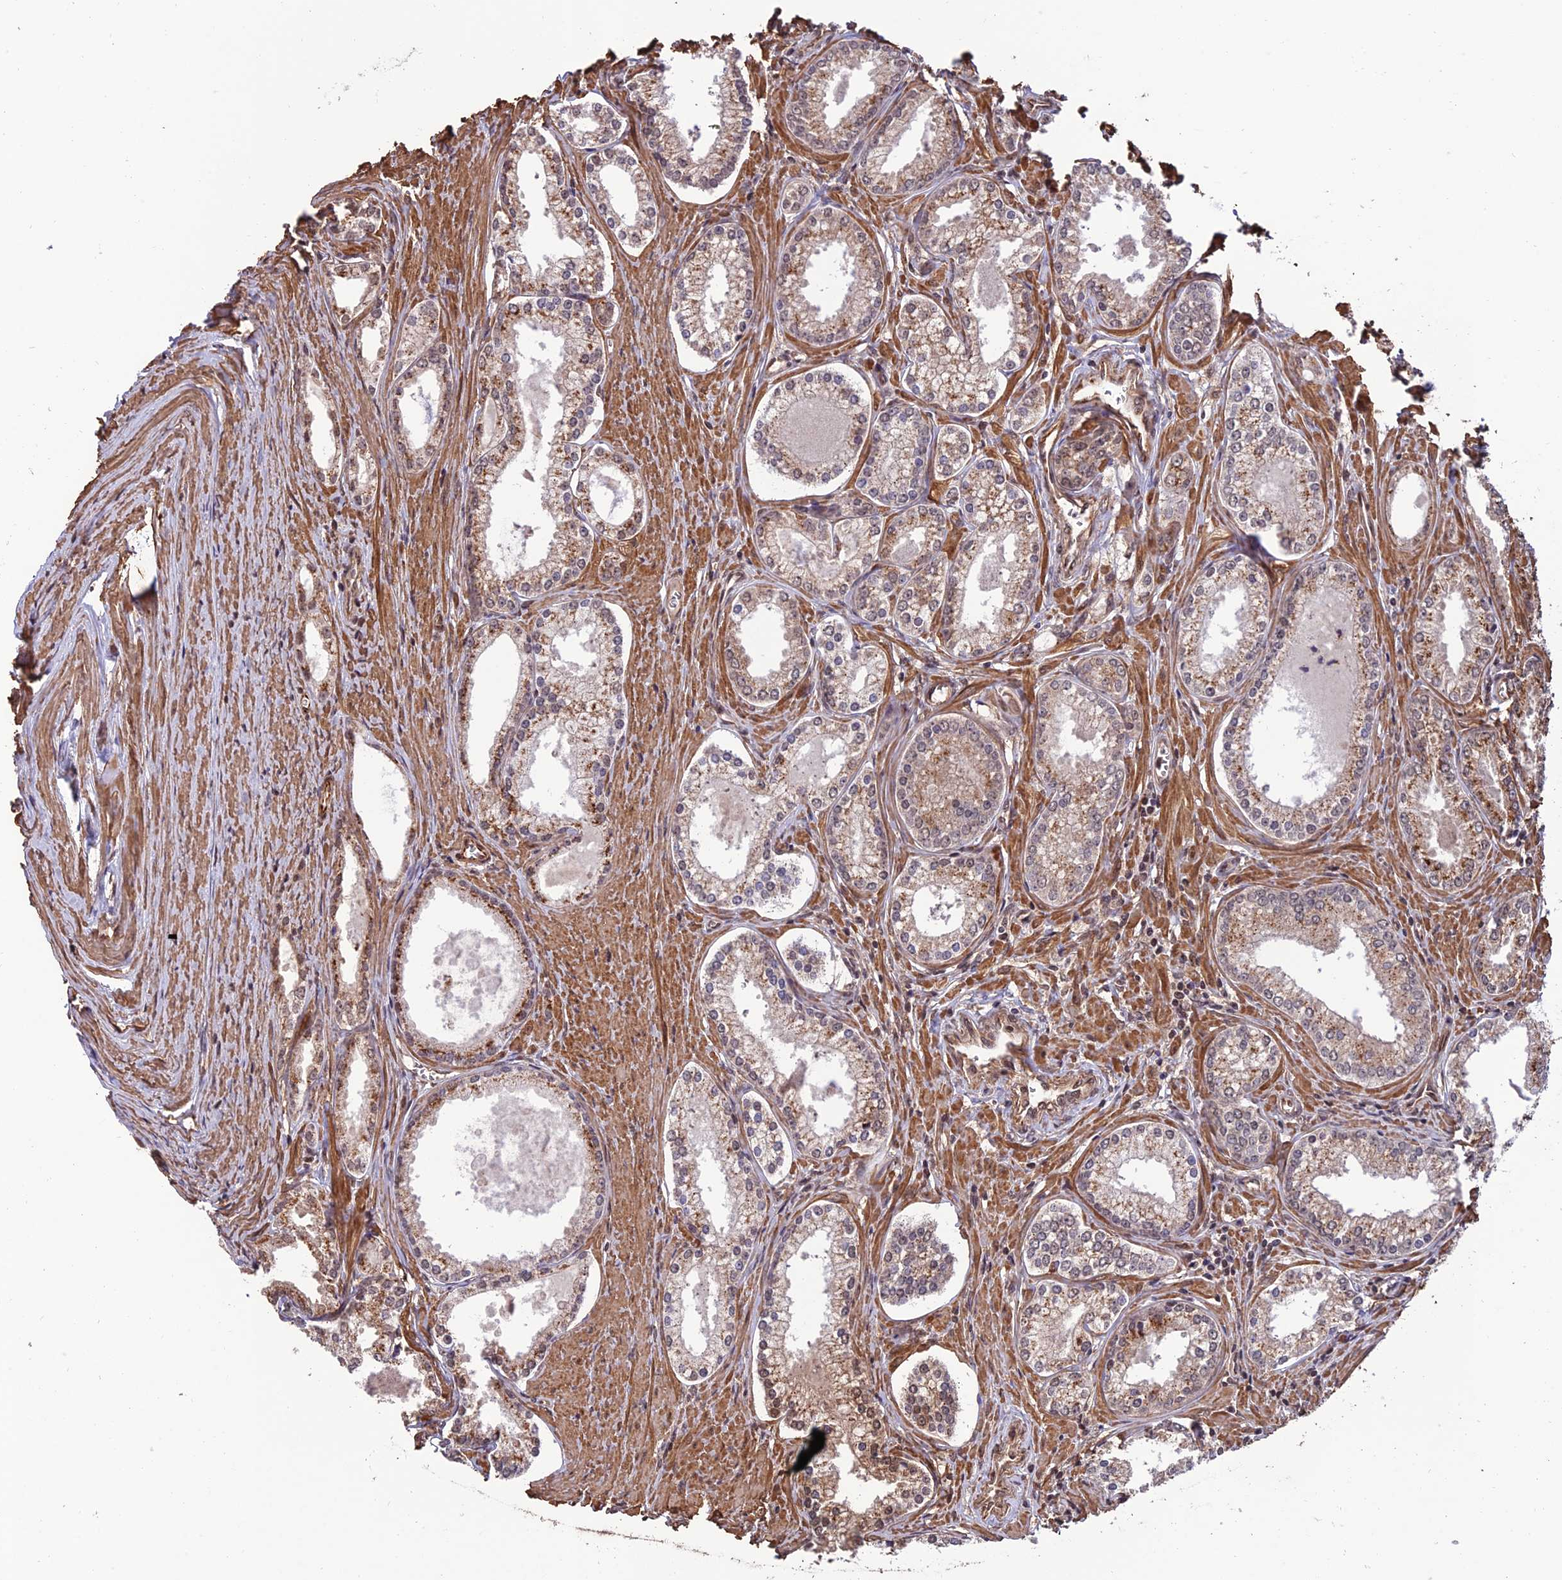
{"staining": {"intensity": "moderate", "quantity": ">75%", "location": "cytoplasmic/membranous"}, "tissue": "prostate cancer", "cell_type": "Tumor cells", "image_type": "cancer", "snomed": [{"axis": "morphology", "description": "Adenocarcinoma, High grade"}, {"axis": "topography", "description": "Prostate"}], "caption": "Immunohistochemical staining of prostate high-grade adenocarcinoma demonstrates moderate cytoplasmic/membranous protein expression in about >75% of tumor cells. (DAB (3,3'-diaminobenzidine) IHC, brown staining for protein, blue staining for nuclei).", "gene": "CABIN1", "patient": {"sex": "male", "age": 68}}